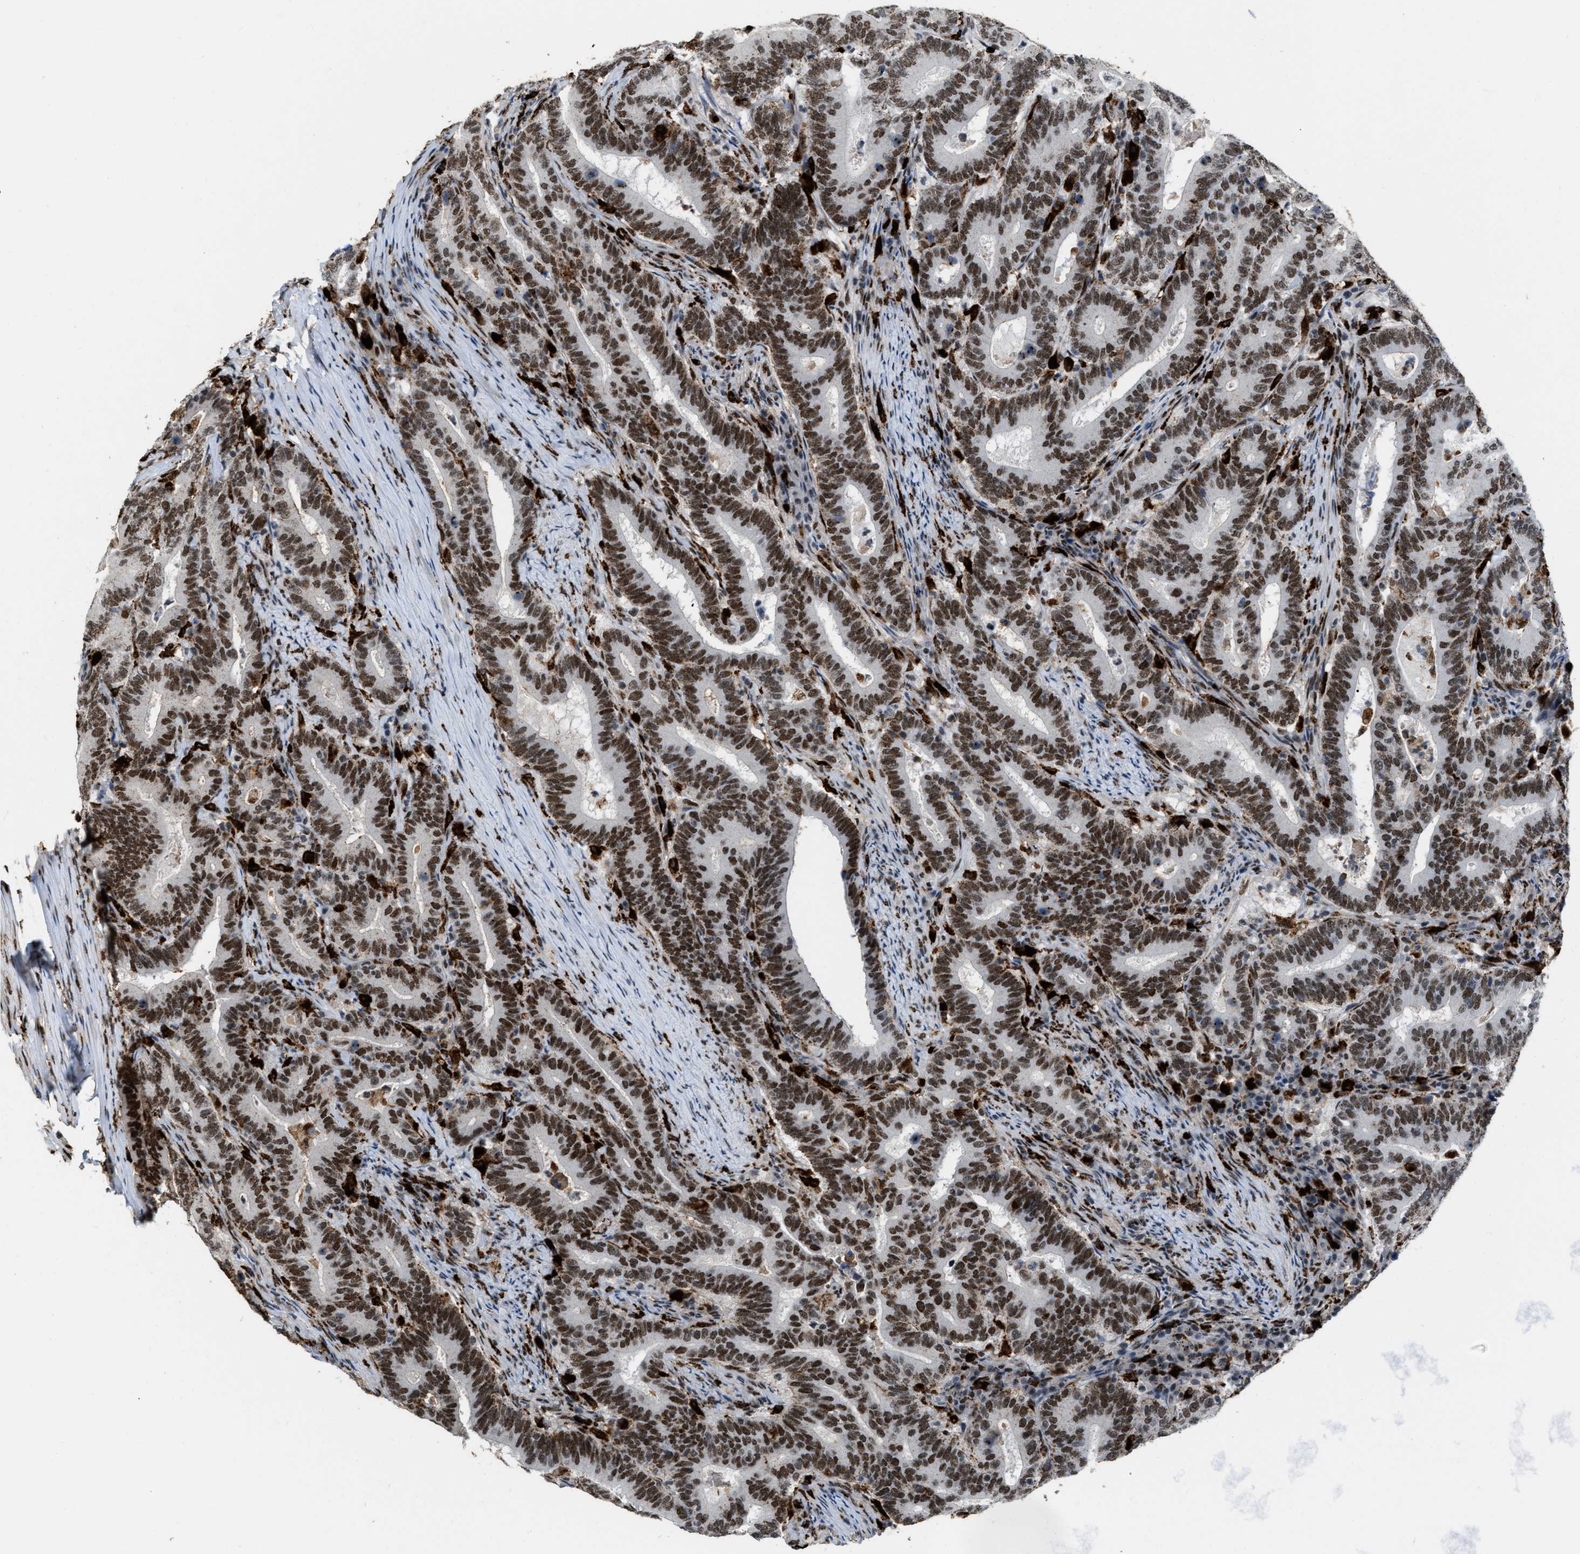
{"staining": {"intensity": "moderate", "quantity": ">75%", "location": "nuclear"}, "tissue": "colorectal cancer", "cell_type": "Tumor cells", "image_type": "cancer", "snomed": [{"axis": "morphology", "description": "Adenocarcinoma, NOS"}, {"axis": "topography", "description": "Colon"}], "caption": "This is an image of immunohistochemistry staining of colorectal cancer (adenocarcinoma), which shows moderate positivity in the nuclear of tumor cells.", "gene": "NUMA1", "patient": {"sex": "female", "age": 66}}